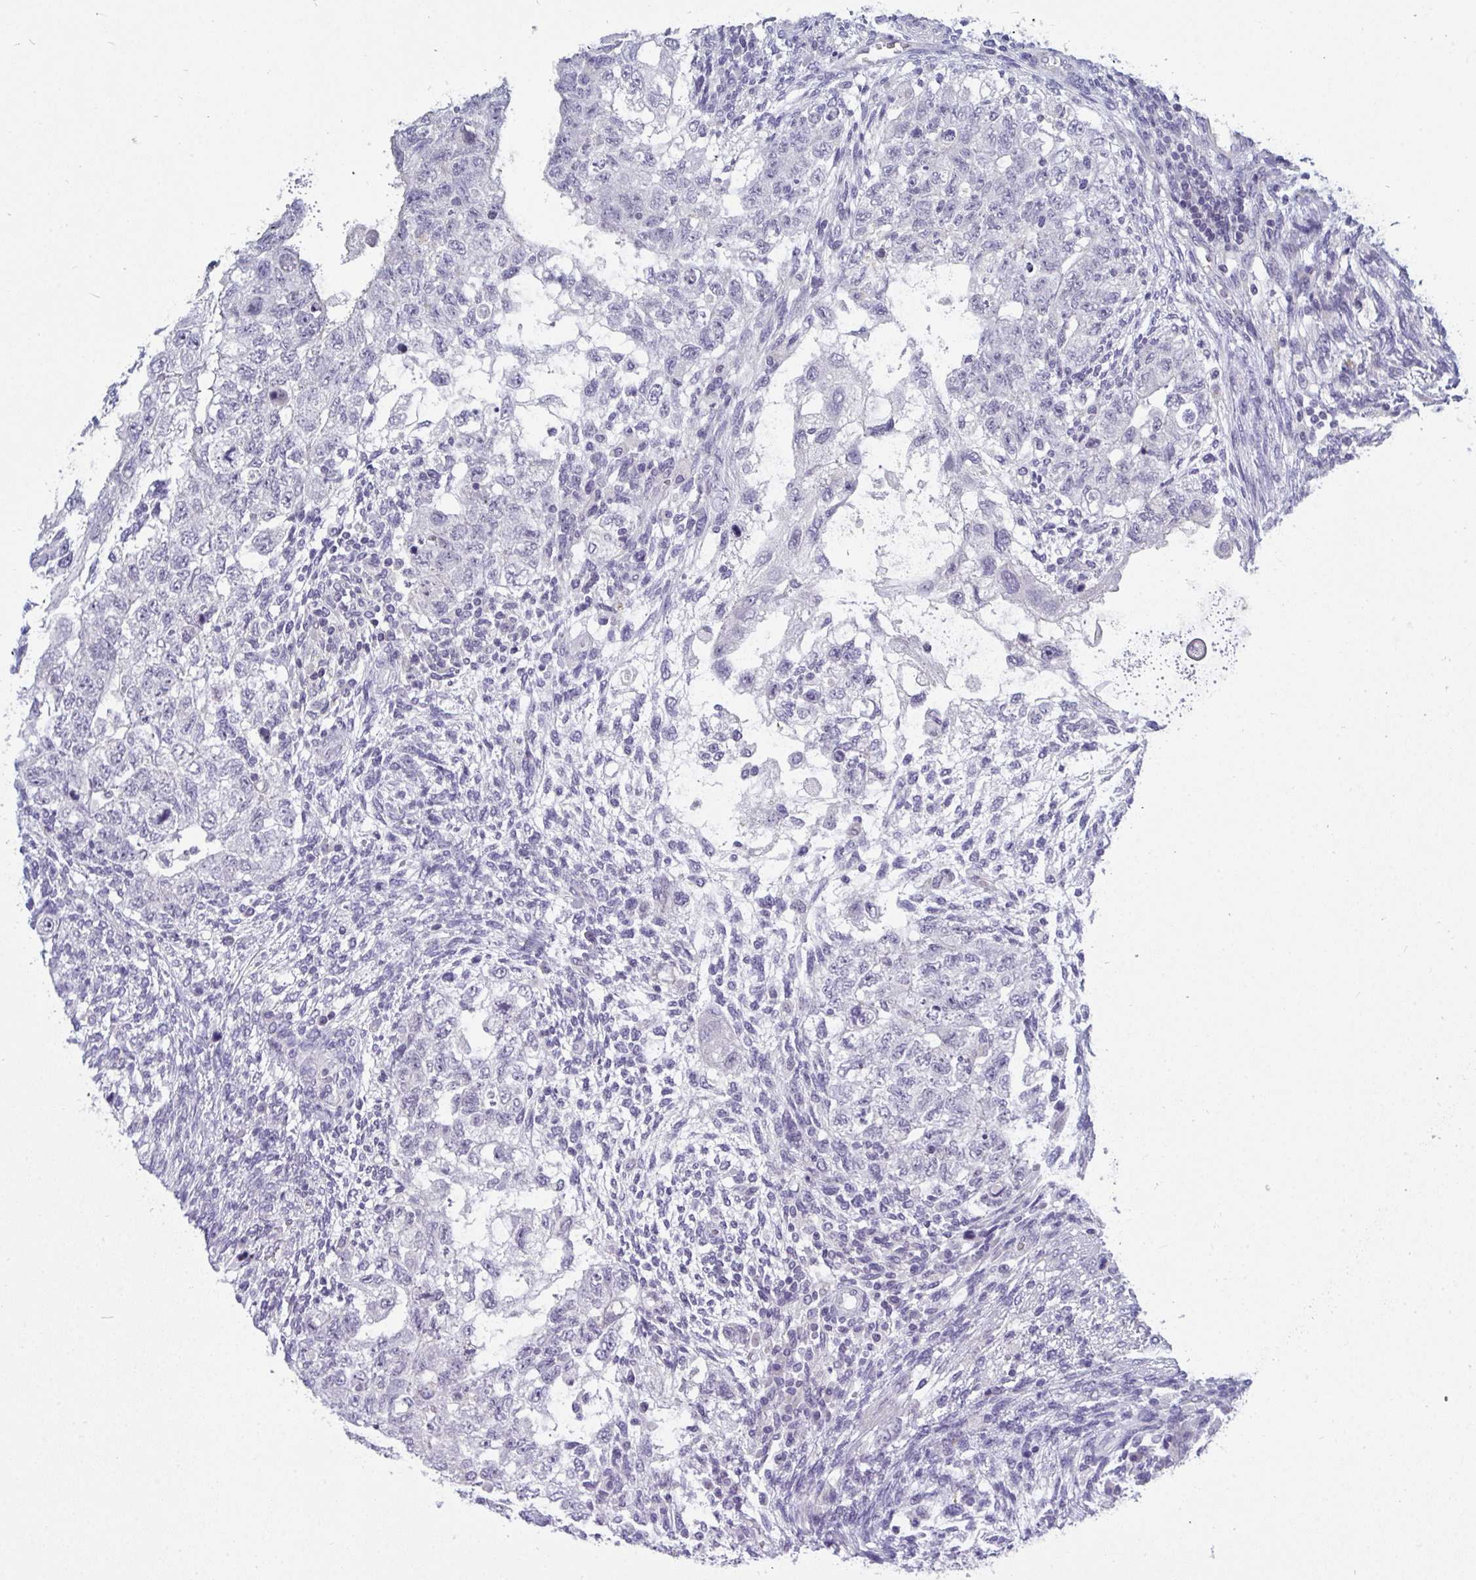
{"staining": {"intensity": "negative", "quantity": "none", "location": "none"}, "tissue": "testis cancer", "cell_type": "Tumor cells", "image_type": "cancer", "snomed": [{"axis": "morphology", "description": "Normal tissue, NOS"}, {"axis": "morphology", "description": "Carcinoma, Embryonal, NOS"}, {"axis": "topography", "description": "Testis"}], "caption": "A high-resolution photomicrograph shows immunohistochemistry (IHC) staining of embryonal carcinoma (testis), which reveals no significant staining in tumor cells. (Brightfield microscopy of DAB IHC at high magnification).", "gene": "TMEM82", "patient": {"sex": "male", "age": 36}}